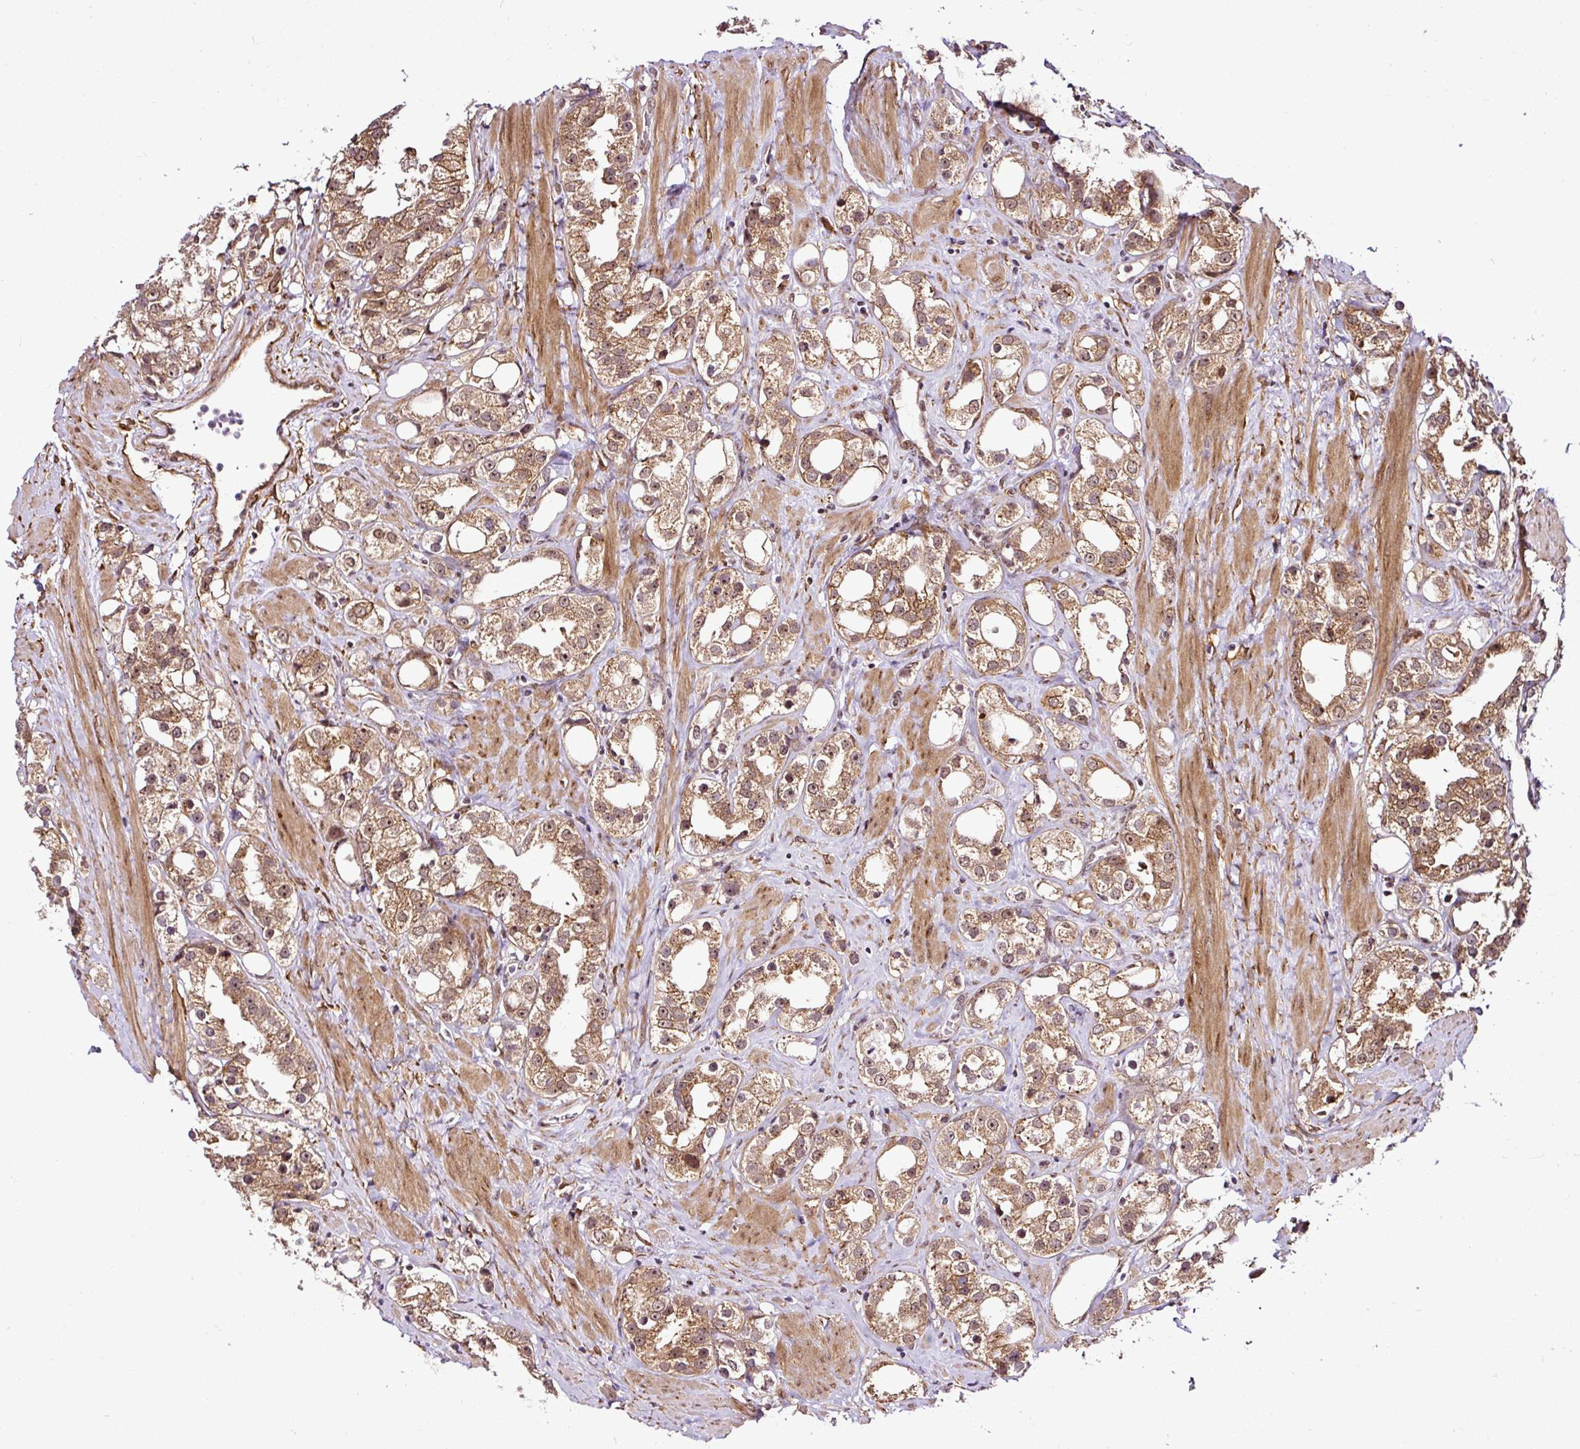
{"staining": {"intensity": "moderate", "quantity": ">75%", "location": "cytoplasmic/membranous,nuclear"}, "tissue": "prostate cancer", "cell_type": "Tumor cells", "image_type": "cancer", "snomed": [{"axis": "morphology", "description": "Adenocarcinoma, NOS"}, {"axis": "topography", "description": "Prostate"}], "caption": "Approximately >75% of tumor cells in human prostate cancer (adenocarcinoma) exhibit moderate cytoplasmic/membranous and nuclear protein expression as visualized by brown immunohistochemical staining.", "gene": "FAM153A", "patient": {"sex": "male", "age": 79}}